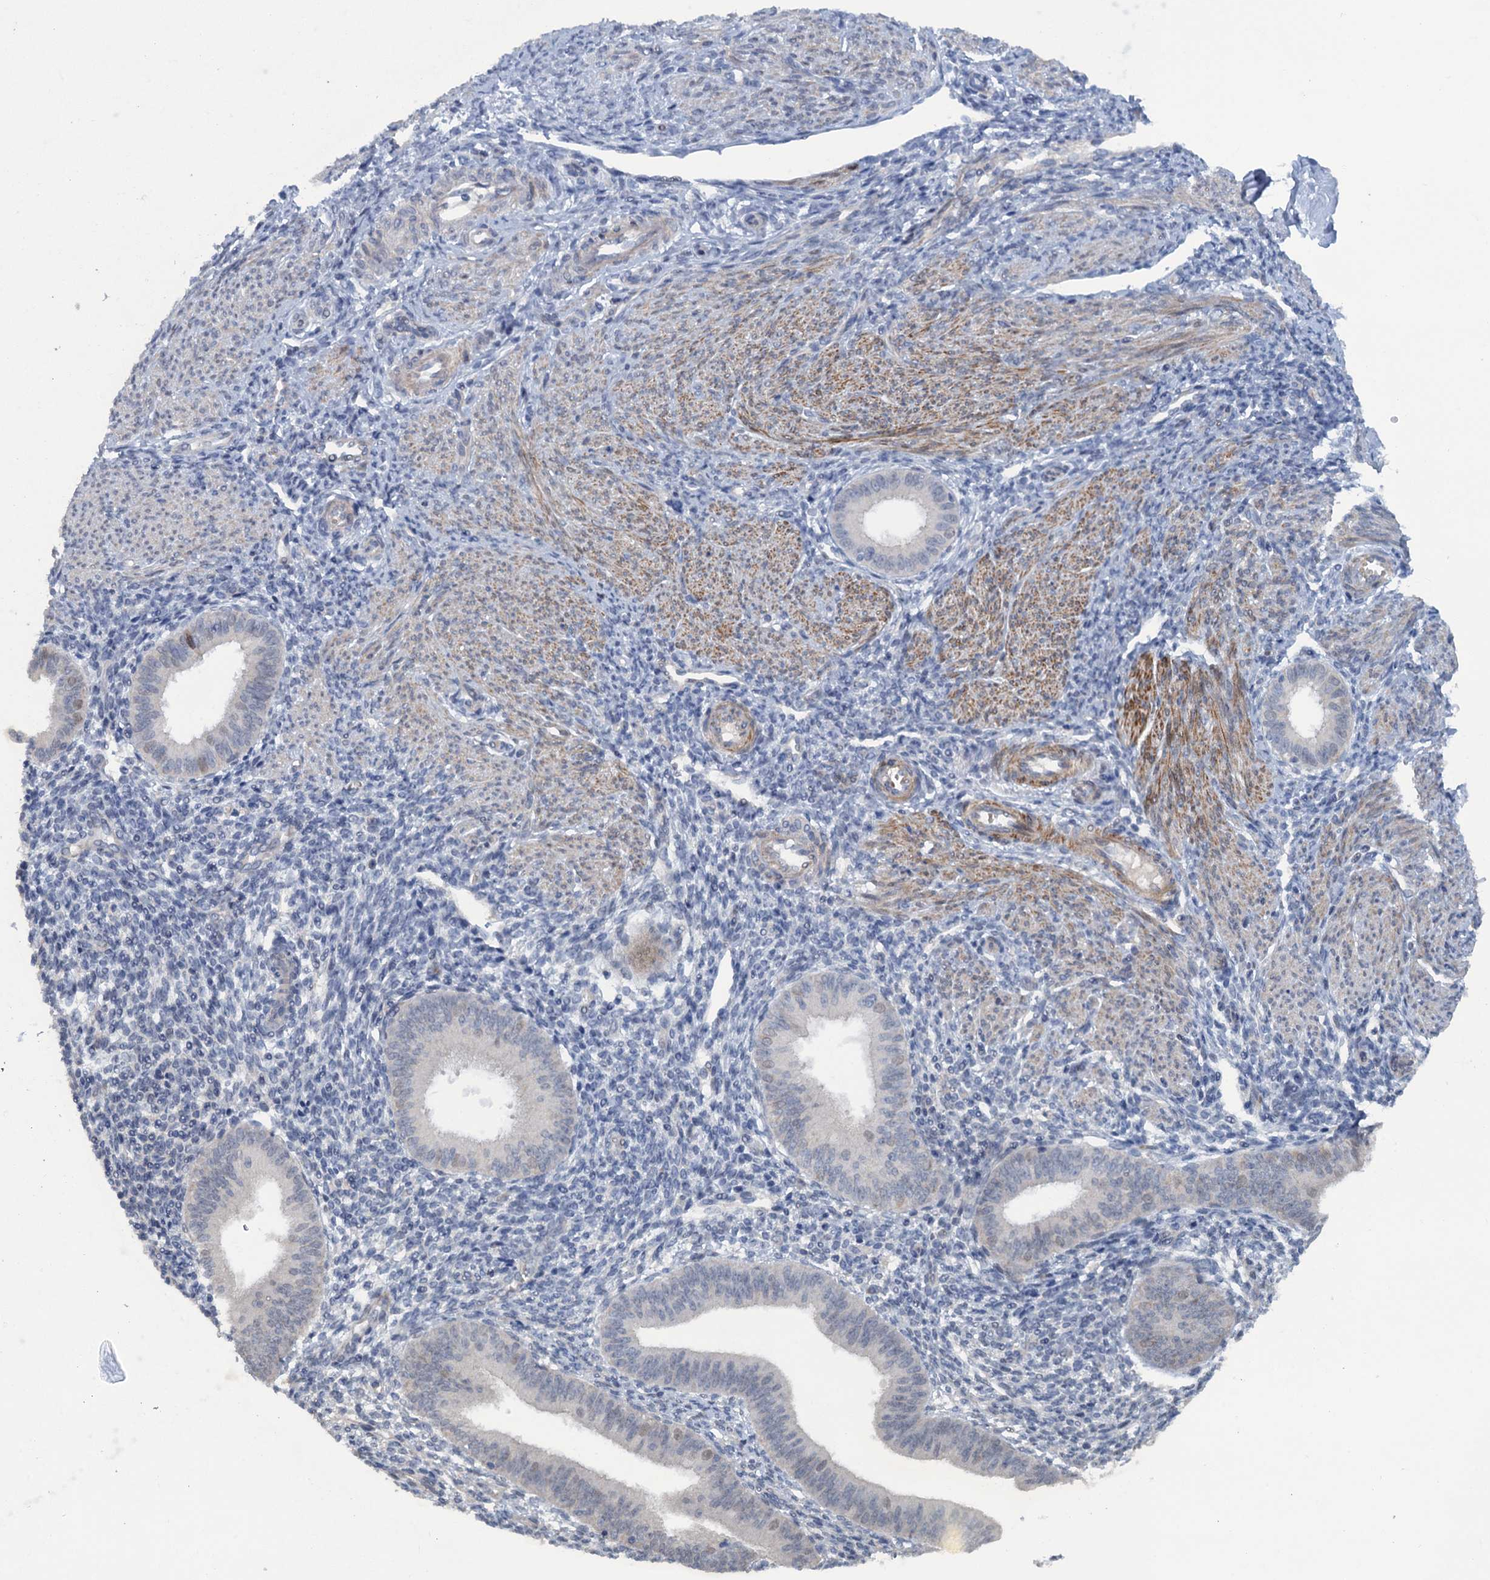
{"staining": {"intensity": "negative", "quantity": "none", "location": "none"}, "tissue": "endometrium", "cell_type": "Cells in endometrial stroma", "image_type": "normal", "snomed": [{"axis": "morphology", "description": "Normal tissue, NOS"}, {"axis": "topography", "description": "Uterus"}, {"axis": "topography", "description": "Endometrium"}], "caption": "This is an IHC photomicrograph of benign human endometrium. There is no expression in cells in endometrial stroma.", "gene": "MYO16", "patient": {"sex": "female", "age": 48}}